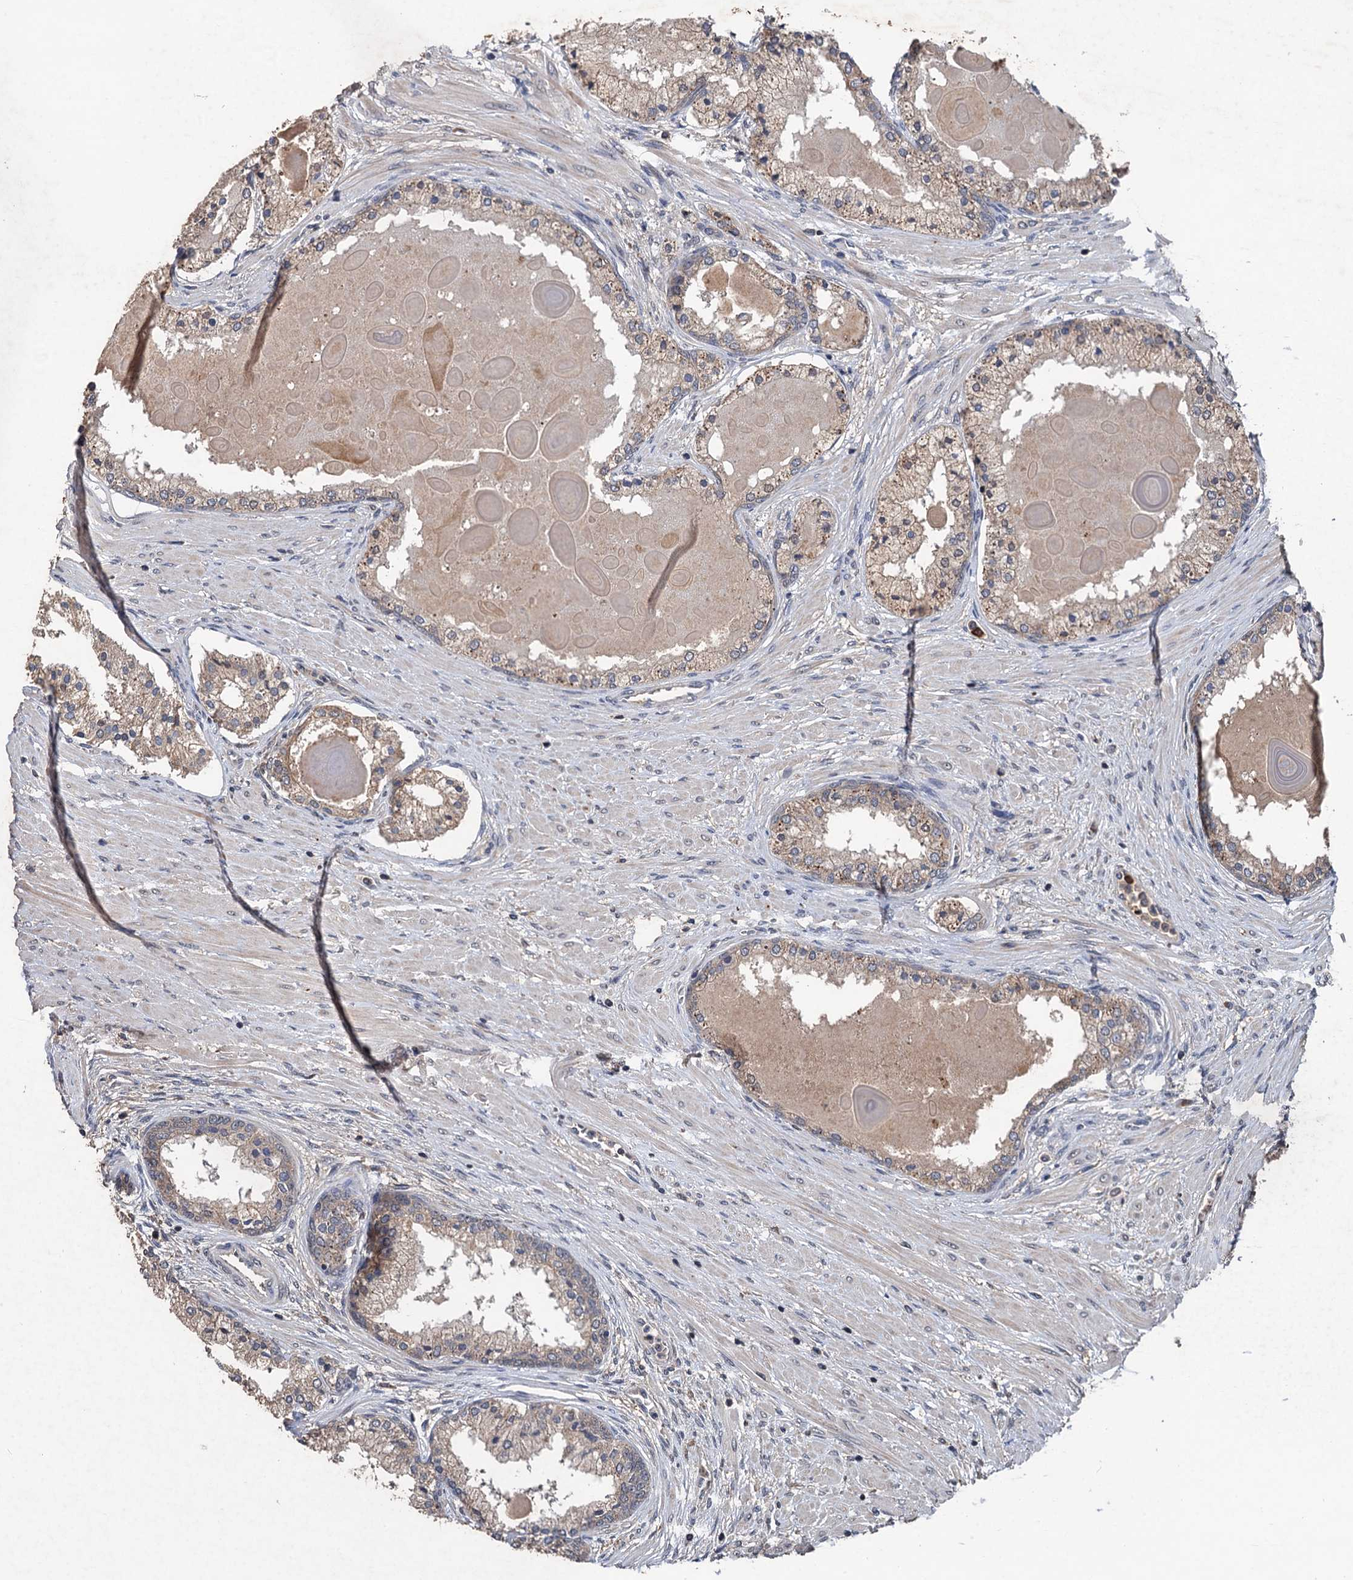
{"staining": {"intensity": "weak", "quantity": "<25%", "location": "cytoplasmic/membranous"}, "tissue": "prostate cancer", "cell_type": "Tumor cells", "image_type": "cancer", "snomed": [{"axis": "morphology", "description": "Adenocarcinoma, Low grade"}, {"axis": "topography", "description": "Prostate"}], "caption": "IHC of prostate cancer (low-grade adenocarcinoma) shows no positivity in tumor cells.", "gene": "ZNF438", "patient": {"sex": "male", "age": 59}}